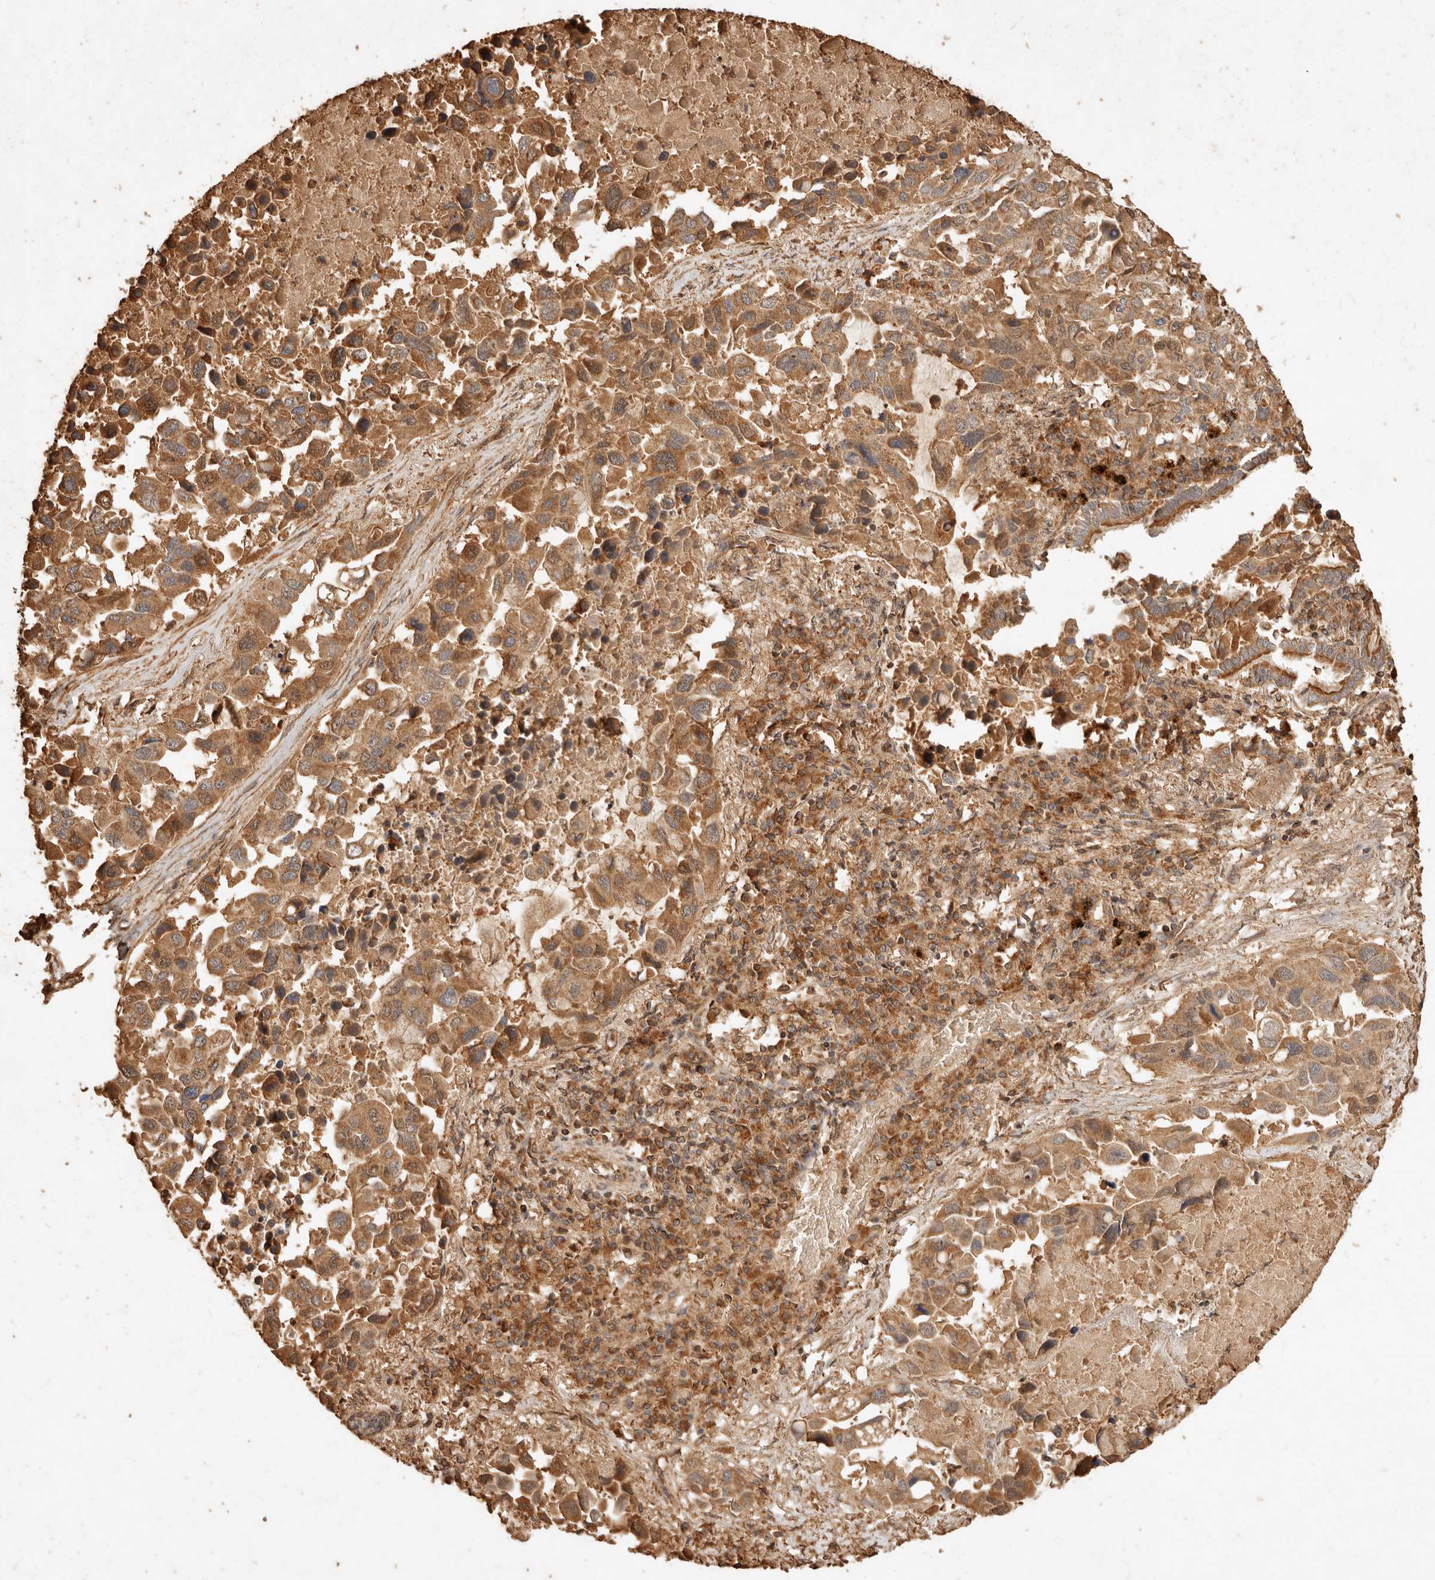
{"staining": {"intensity": "moderate", "quantity": ">75%", "location": "cytoplasmic/membranous"}, "tissue": "lung cancer", "cell_type": "Tumor cells", "image_type": "cancer", "snomed": [{"axis": "morphology", "description": "Adenocarcinoma, NOS"}, {"axis": "topography", "description": "Lung"}], "caption": "Moderate cytoplasmic/membranous protein staining is seen in approximately >75% of tumor cells in lung cancer. Ihc stains the protein in brown and the nuclei are stained blue.", "gene": "FAM180B", "patient": {"sex": "male", "age": 64}}